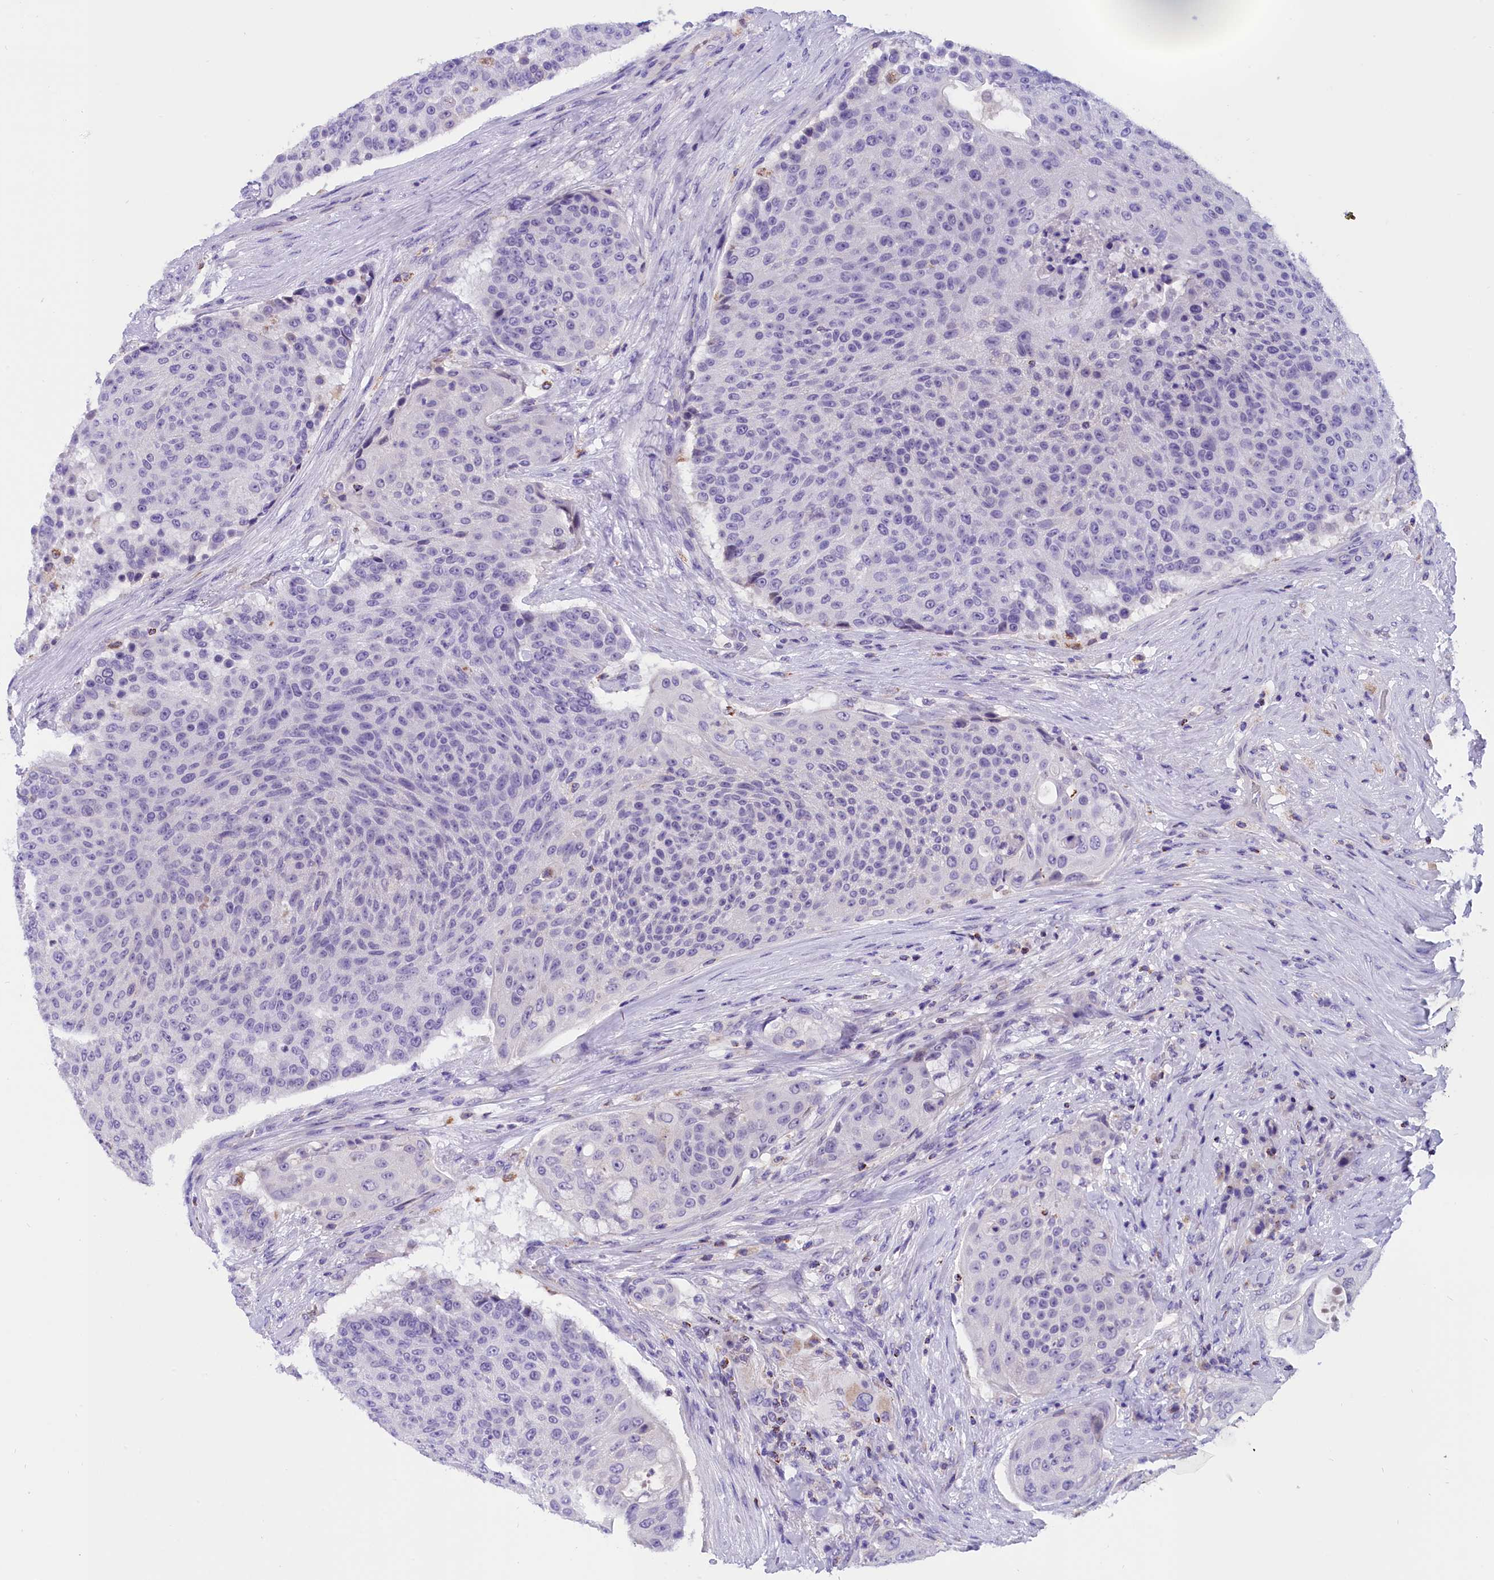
{"staining": {"intensity": "negative", "quantity": "none", "location": "none"}, "tissue": "urothelial cancer", "cell_type": "Tumor cells", "image_type": "cancer", "snomed": [{"axis": "morphology", "description": "Urothelial carcinoma, High grade"}, {"axis": "topography", "description": "Urinary bladder"}], "caption": "Immunohistochemical staining of human urothelial carcinoma (high-grade) reveals no significant staining in tumor cells.", "gene": "ABAT", "patient": {"sex": "female", "age": 63}}